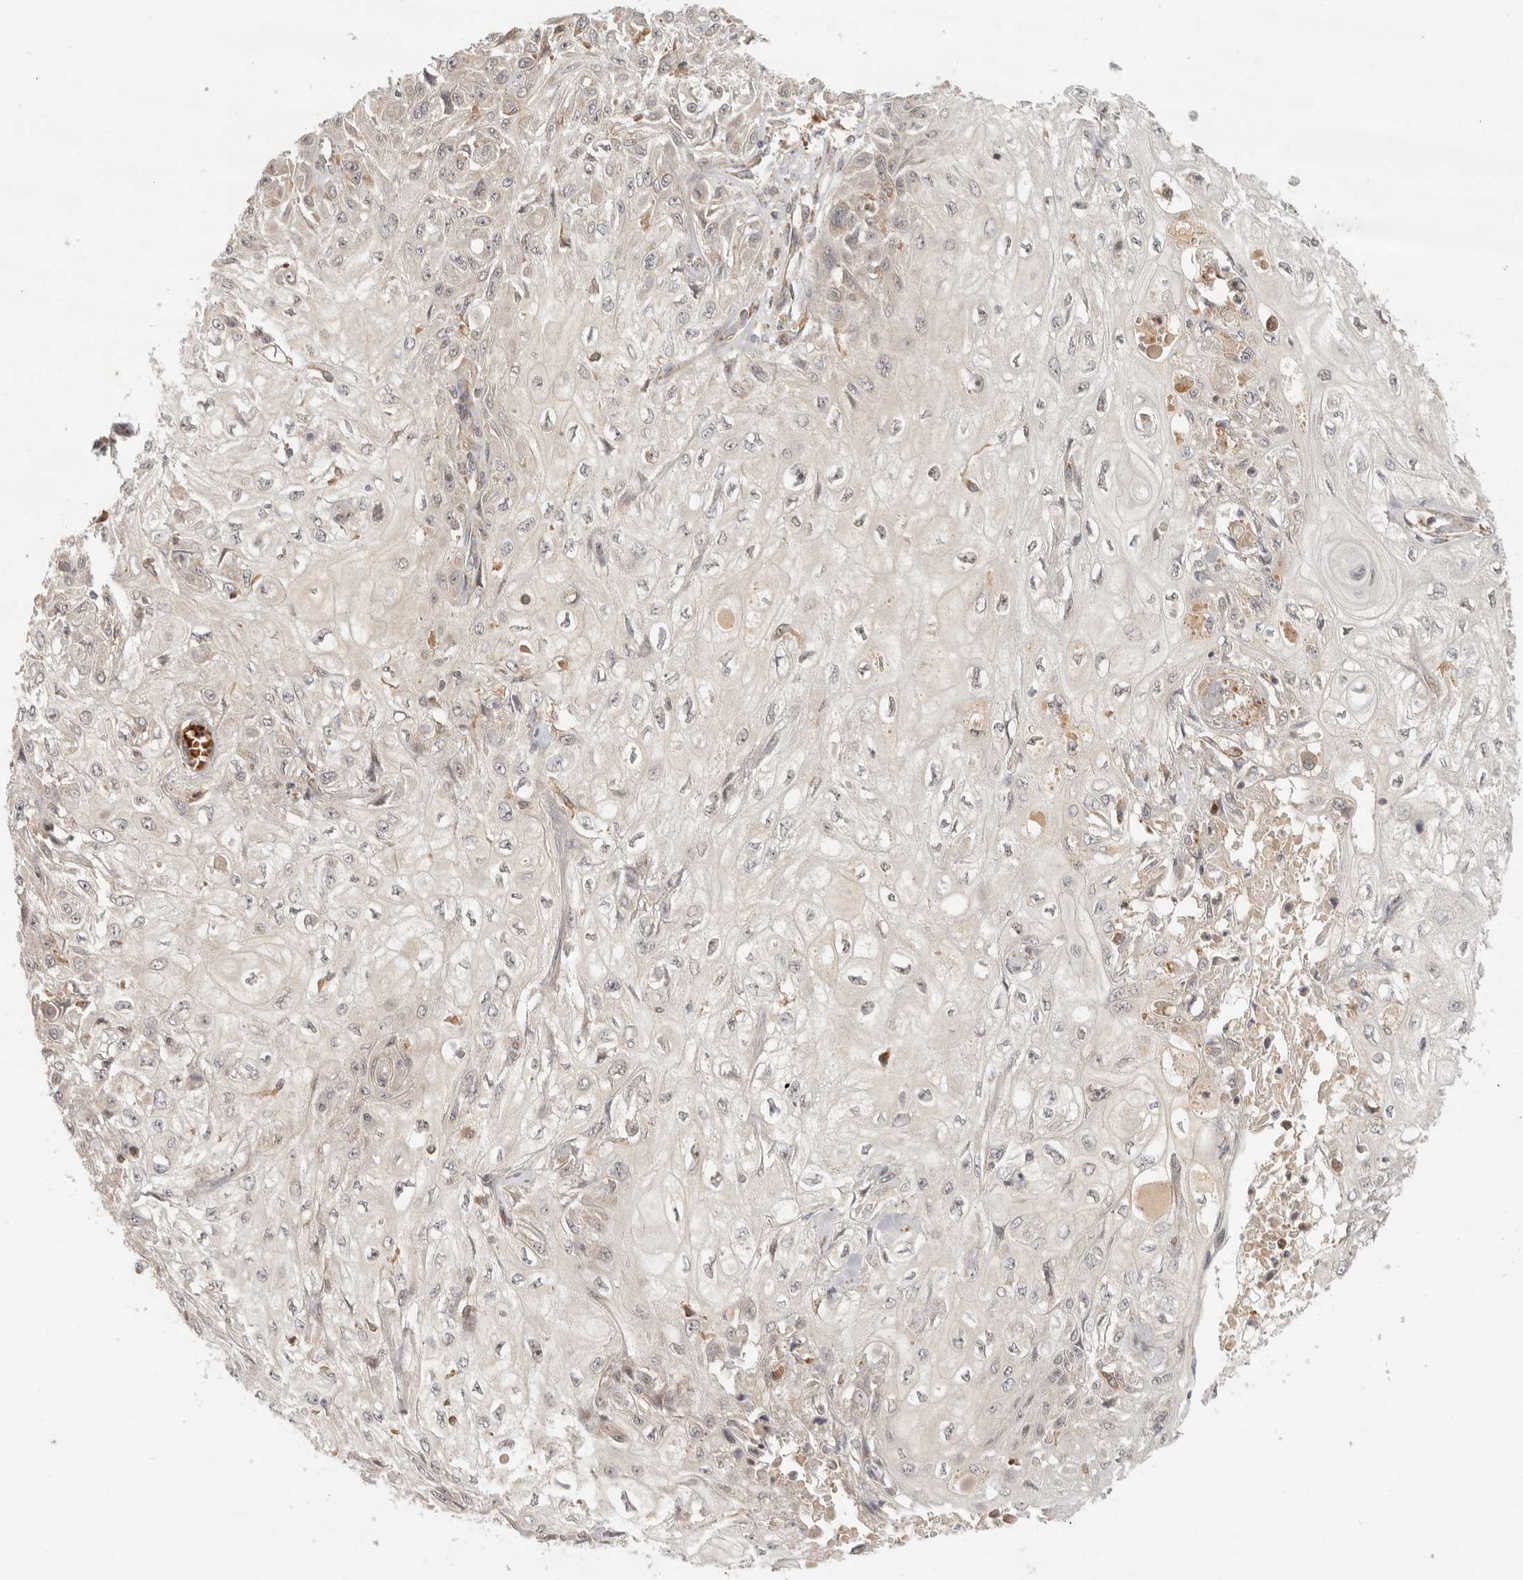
{"staining": {"intensity": "negative", "quantity": "none", "location": "none"}, "tissue": "skin cancer", "cell_type": "Tumor cells", "image_type": "cancer", "snomed": [{"axis": "morphology", "description": "Squamous cell carcinoma, NOS"}, {"axis": "morphology", "description": "Squamous cell carcinoma, metastatic, NOS"}, {"axis": "topography", "description": "Skin"}, {"axis": "topography", "description": "Lymph node"}], "caption": "Tumor cells show no significant protein expression in skin cancer (metastatic squamous cell carcinoma).", "gene": "AHDC1", "patient": {"sex": "male", "age": 75}}